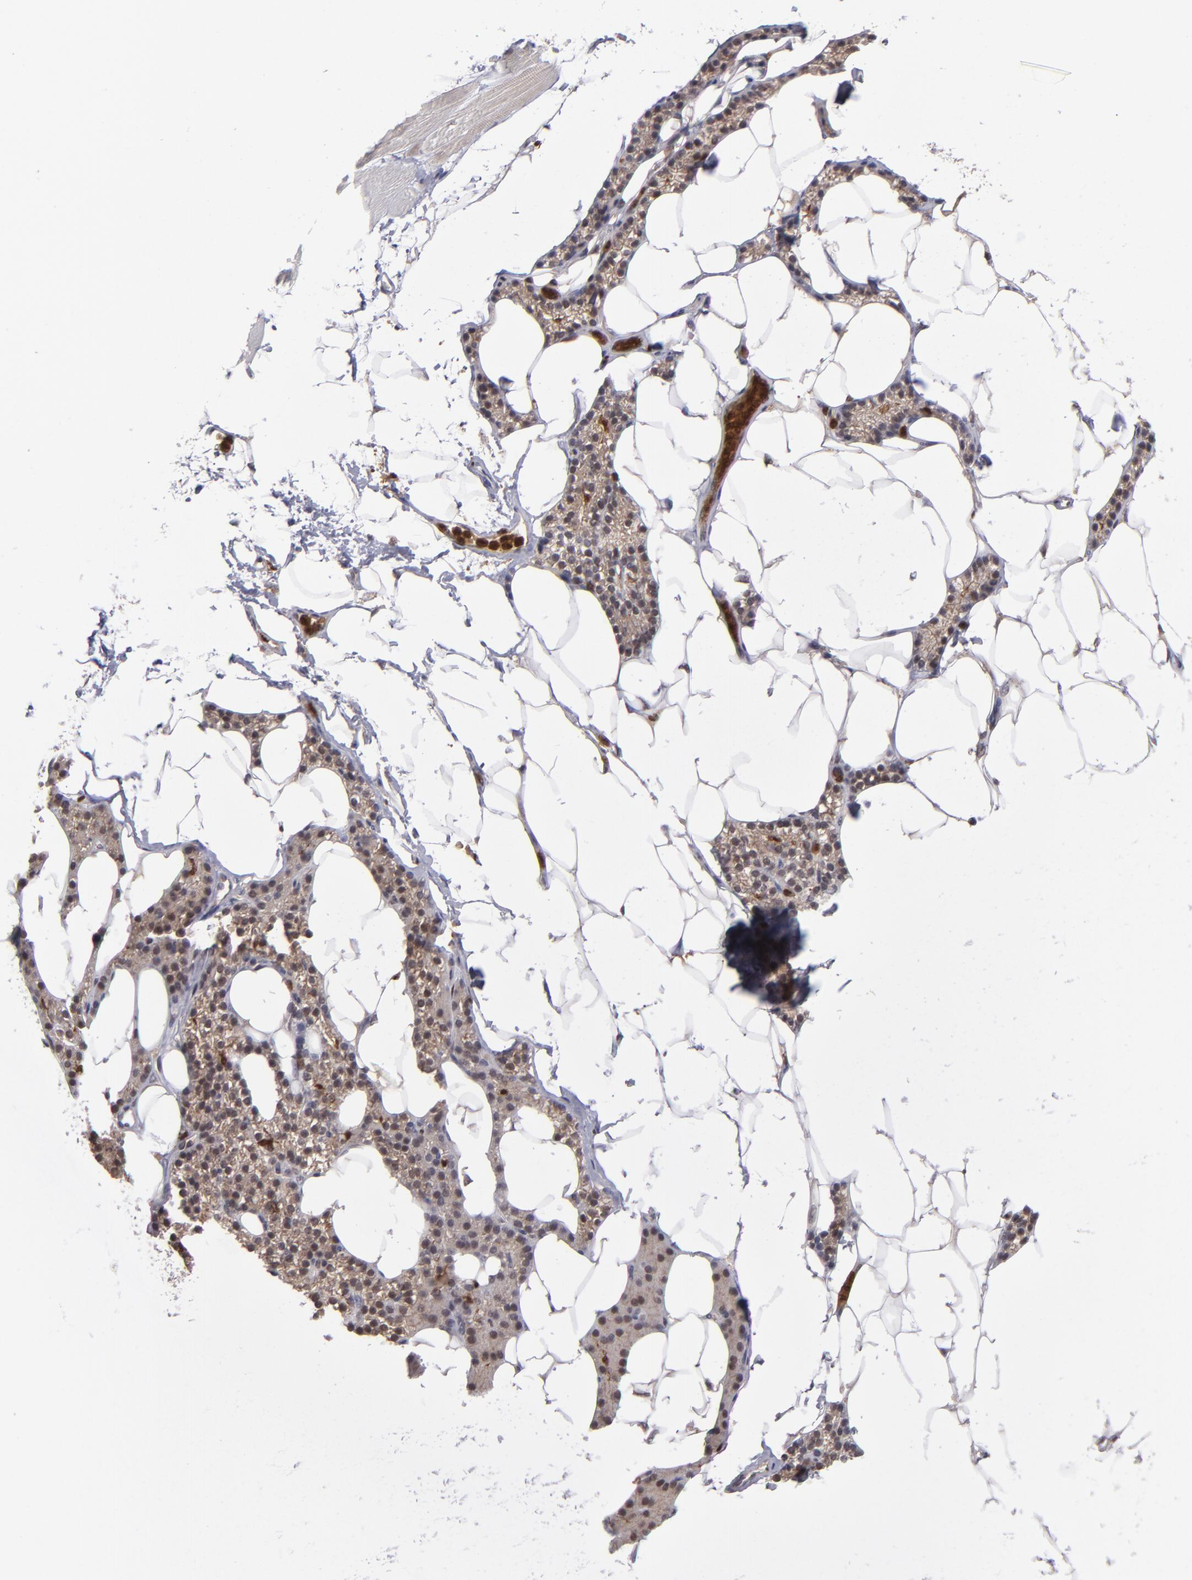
{"staining": {"intensity": "weak", "quantity": ">75%", "location": "cytoplasmic/membranous"}, "tissue": "skeletal muscle", "cell_type": "Myocytes", "image_type": "normal", "snomed": [{"axis": "morphology", "description": "Normal tissue, NOS"}, {"axis": "topography", "description": "Skeletal muscle"}, {"axis": "topography", "description": "Parathyroid gland"}], "caption": "The photomicrograph exhibits staining of benign skeletal muscle, revealing weak cytoplasmic/membranous protein expression (brown color) within myocytes.", "gene": "GRB2", "patient": {"sex": "female", "age": 37}}